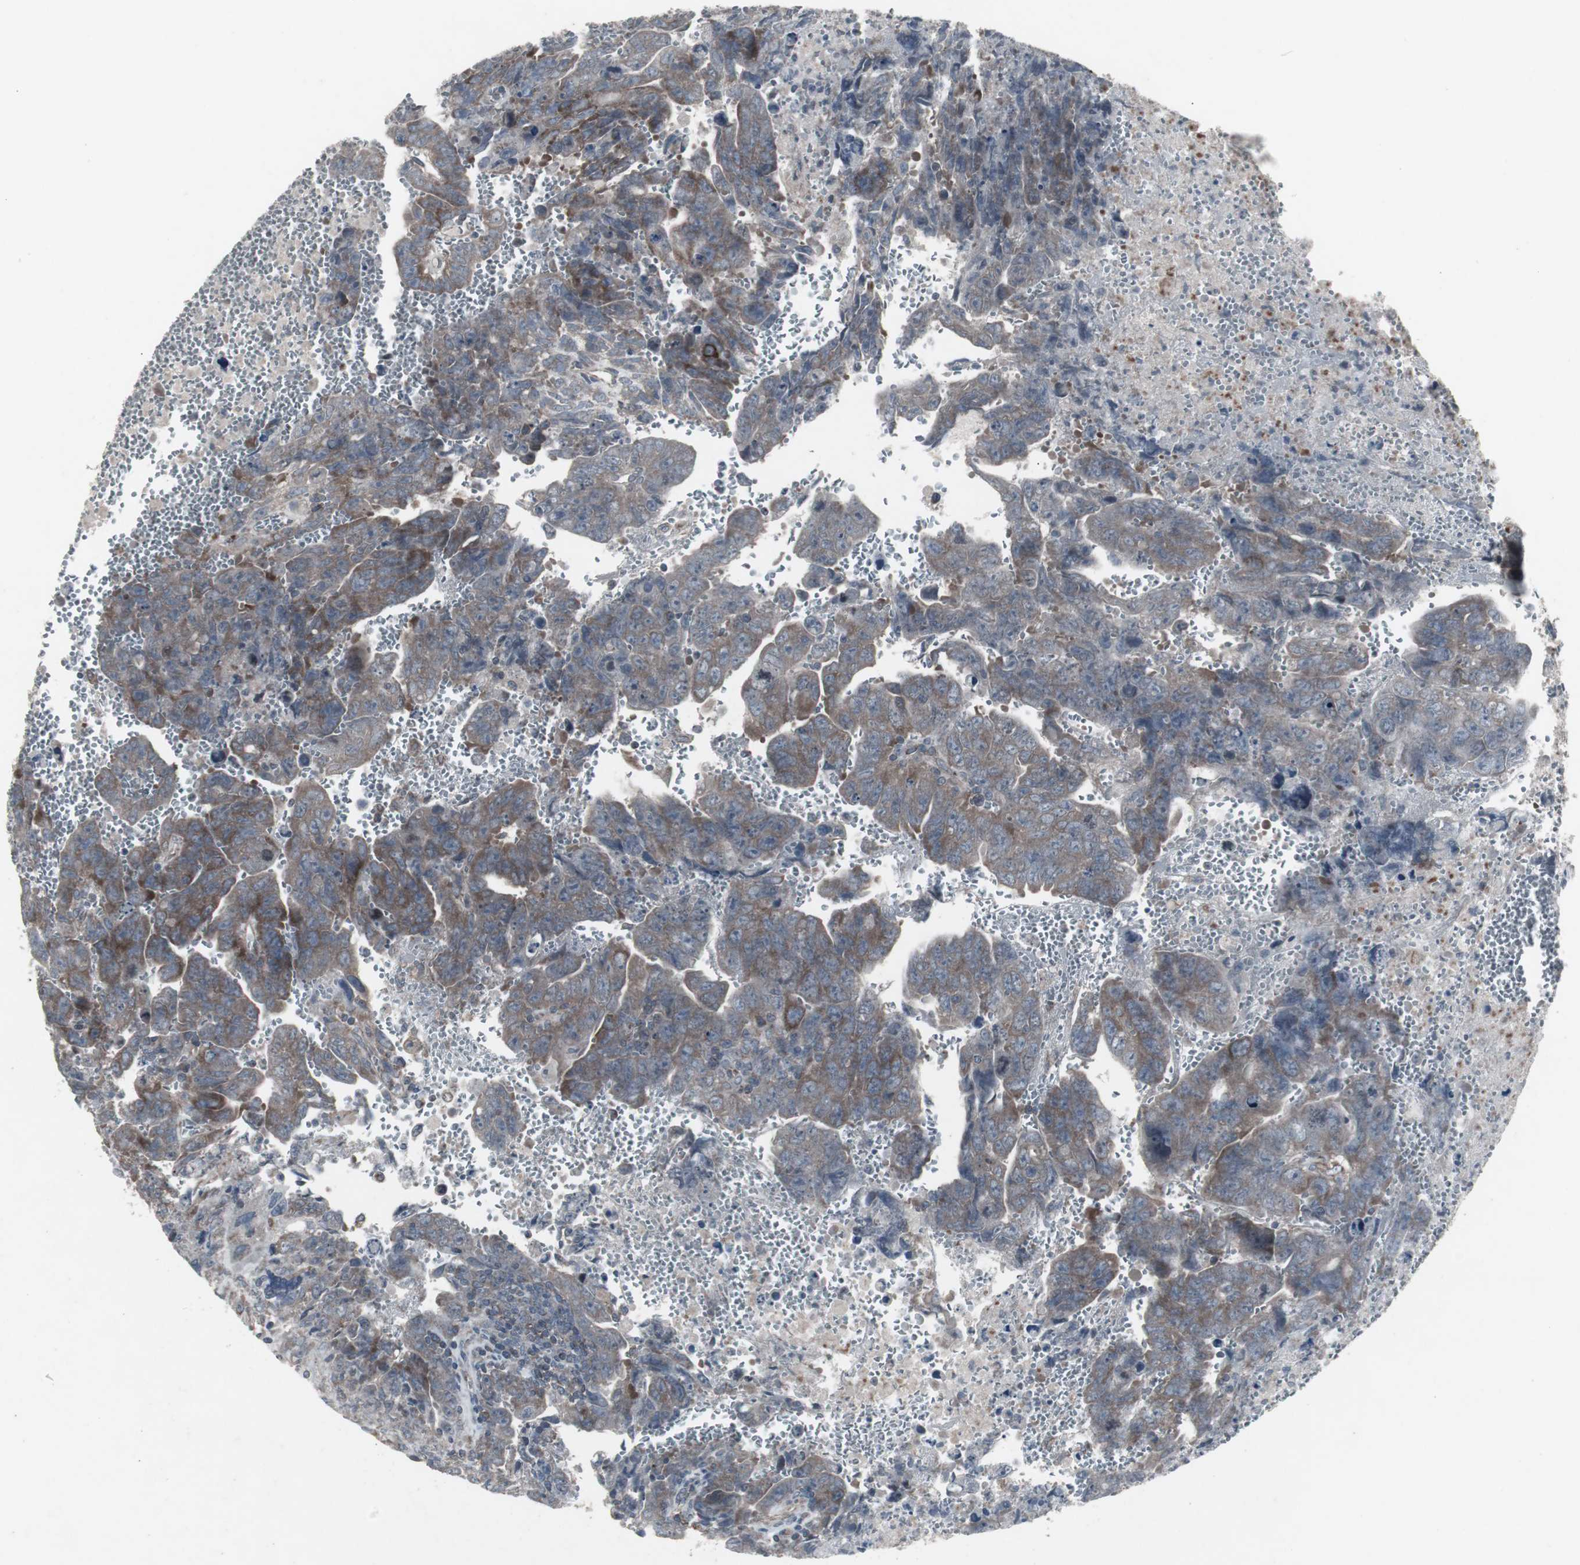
{"staining": {"intensity": "moderate", "quantity": "25%-75%", "location": "cytoplasmic/membranous"}, "tissue": "testis cancer", "cell_type": "Tumor cells", "image_type": "cancer", "snomed": [{"axis": "morphology", "description": "Carcinoma, Embryonal, NOS"}, {"axis": "topography", "description": "Testis"}], "caption": "Protein analysis of testis cancer (embryonal carcinoma) tissue exhibits moderate cytoplasmic/membranous positivity in approximately 25%-75% of tumor cells.", "gene": "SSTR2", "patient": {"sex": "male", "age": 28}}